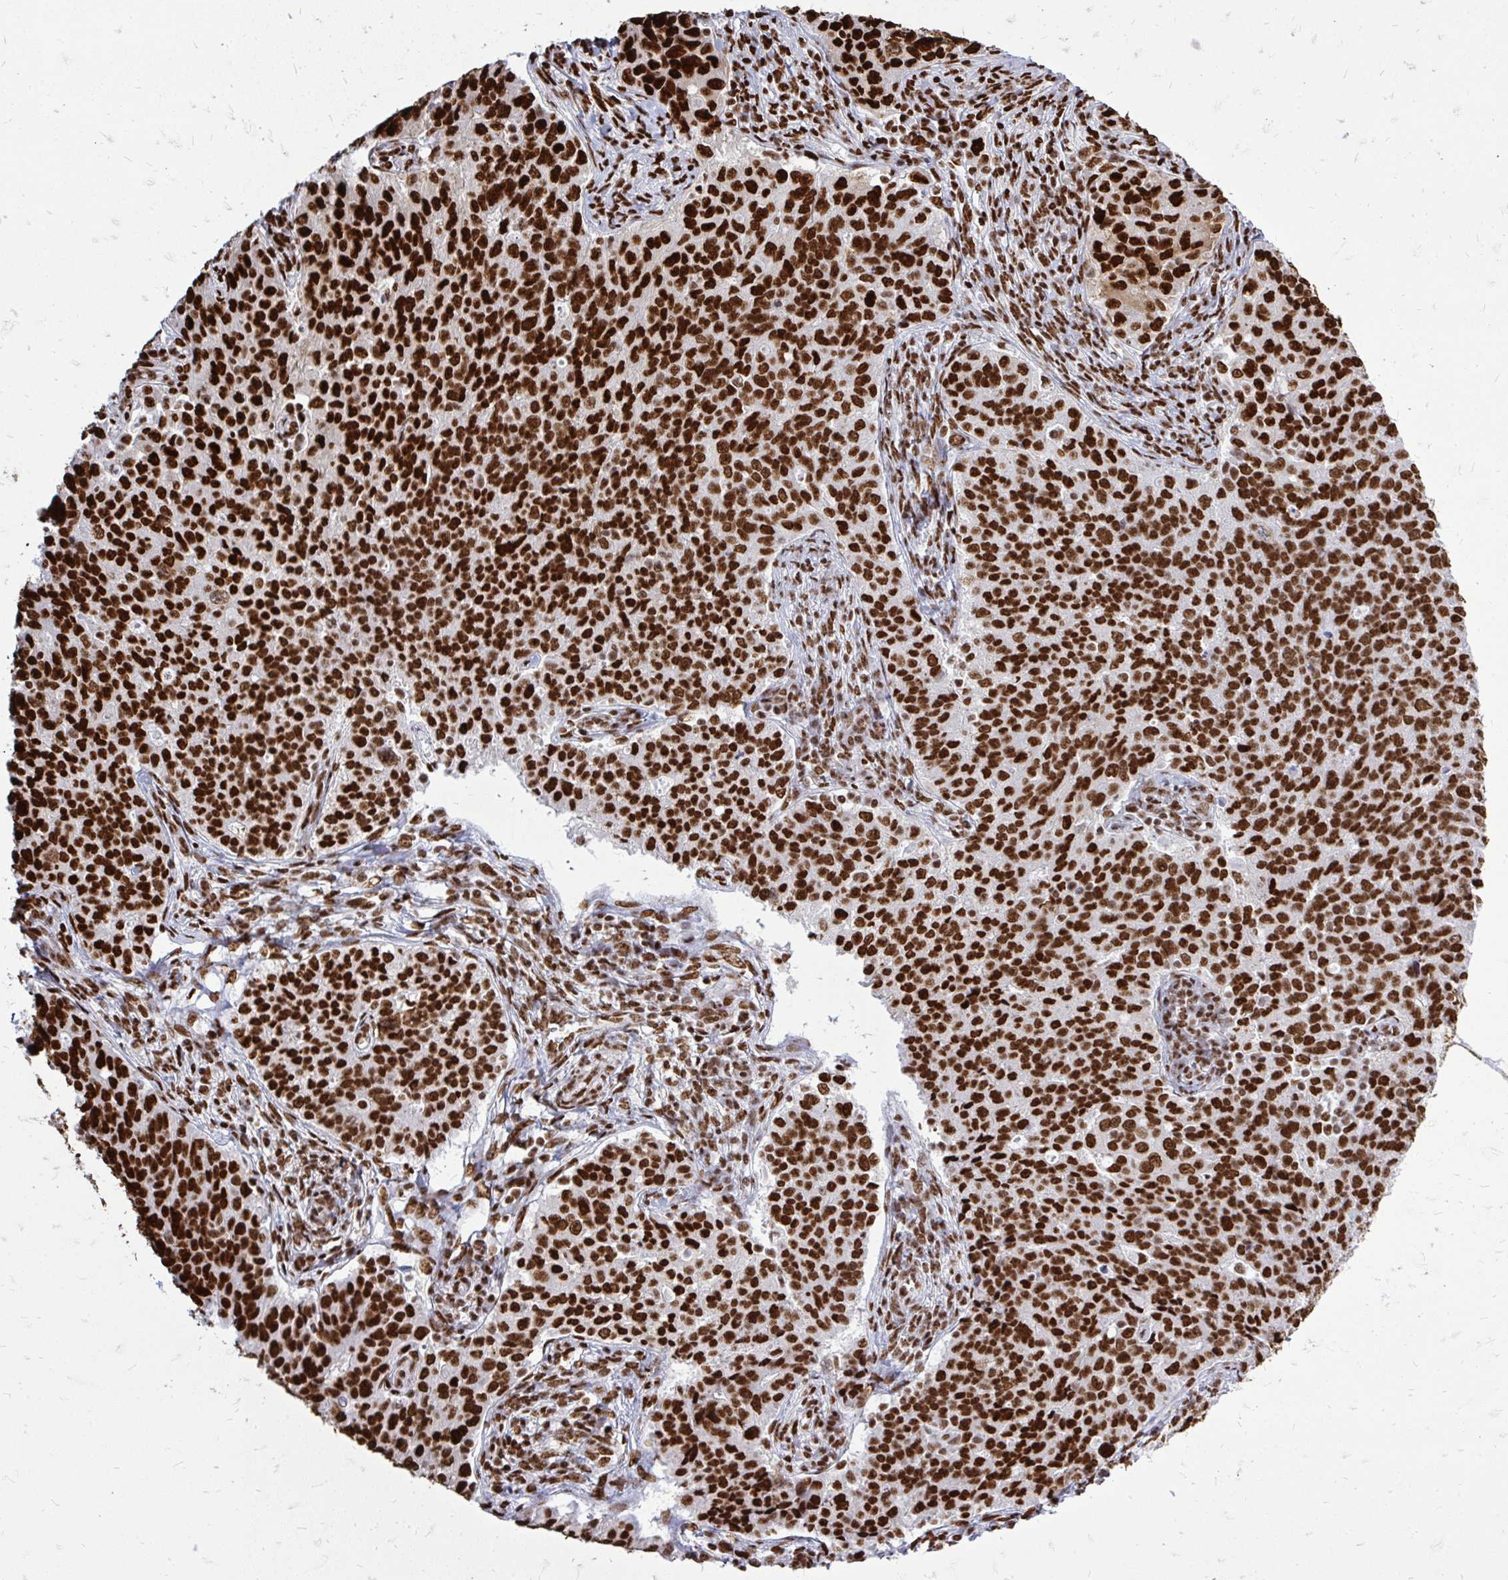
{"staining": {"intensity": "strong", "quantity": ">75%", "location": "nuclear"}, "tissue": "endometrial cancer", "cell_type": "Tumor cells", "image_type": "cancer", "snomed": [{"axis": "morphology", "description": "Adenocarcinoma, NOS"}, {"axis": "topography", "description": "Endometrium"}], "caption": "The image reveals a brown stain indicating the presence of a protein in the nuclear of tumor cells in adenocarcinoma (endometrial).", "gene": "TBL1Y", "patient": {"sex": "female", "age": 43}}